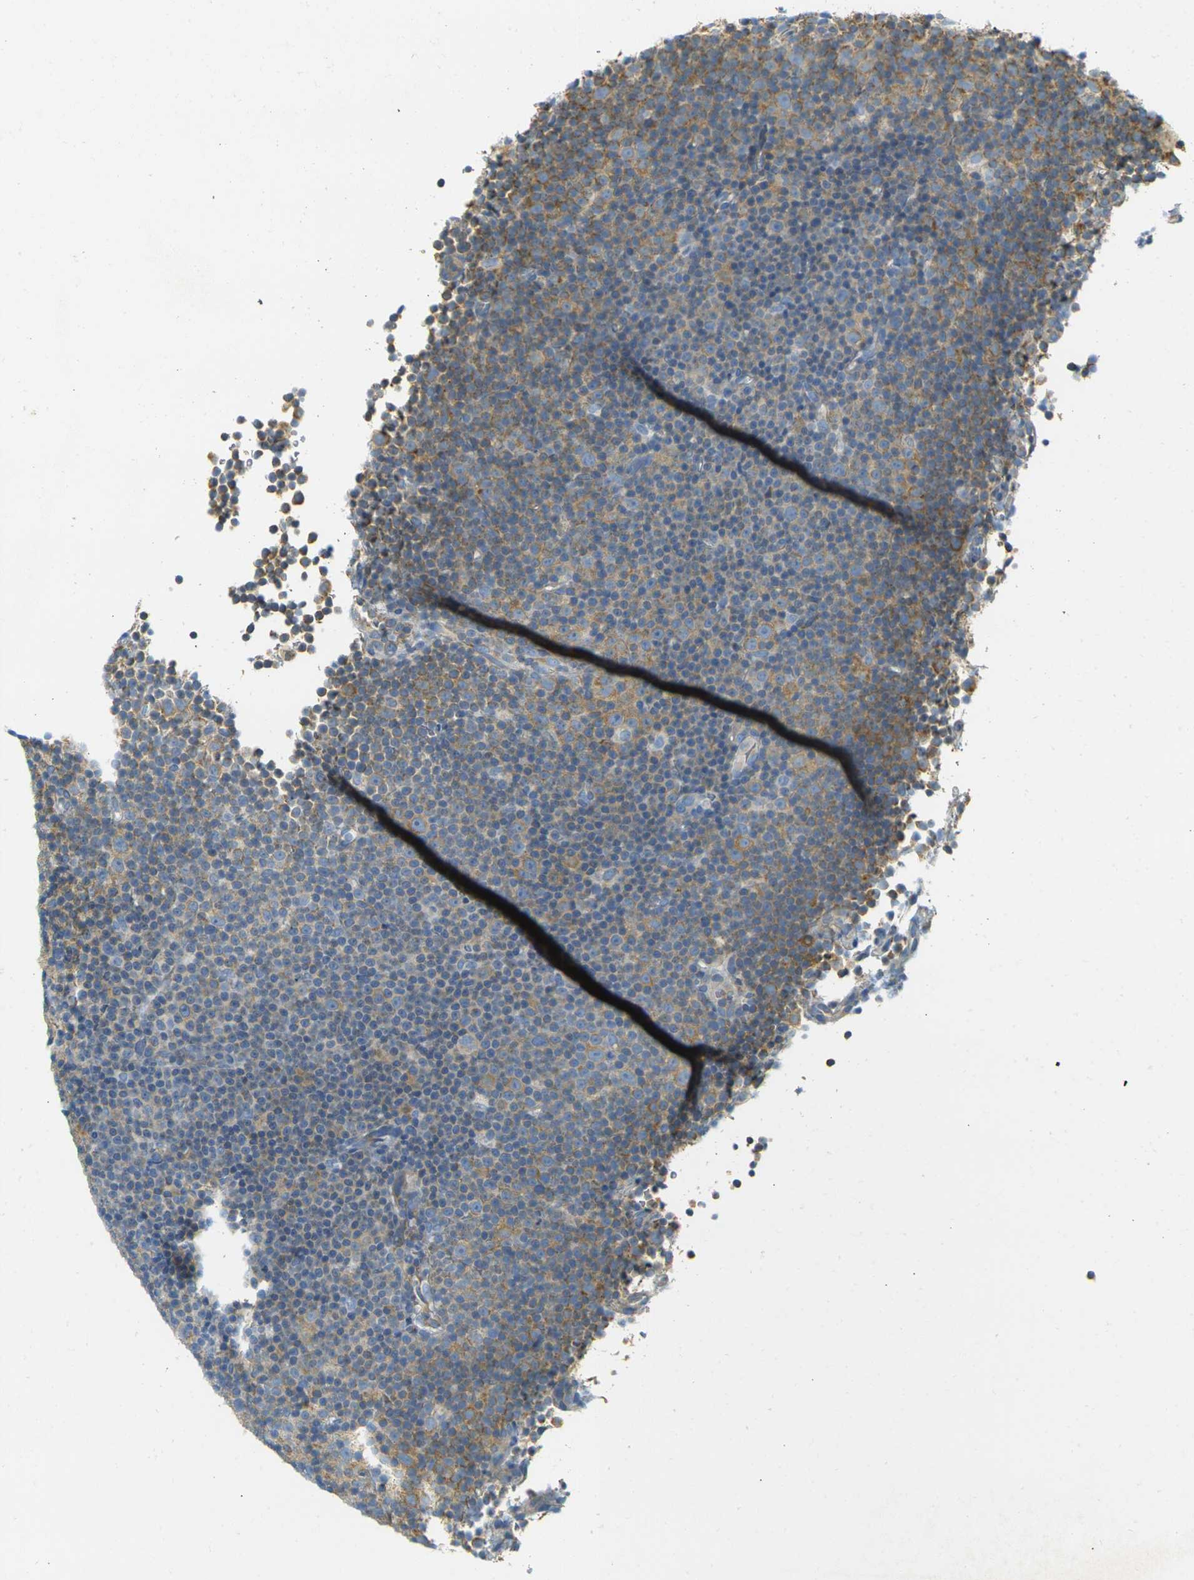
{"staining": {"intensity": "weak", "quantity": "25%-75%", "location": "cytoplasmic/membranous"}, "tissue": "lymphoma", "cell_type": "Tumor cells", "image_type": "cancer", "snomed": [{"axis": "morphology", "description": "Malignant lymphoma, non-Hodgkin's type, Low grade"}, {"axis": "topography", "description": "Lymph node"}], "caption": "IHC histopathology image of neoplastic tissue: low-grade malignant lymphoma, non-Hodgkin's type stained using IHC reveals low levels of weak protein expression localized specifically in the cytoplasmic/membranous of tumor cells, appearing as a cytoplasmic/membranous brown color.", "gene": "PARD6B", "patient": {"sex": "female", "age": 67}}